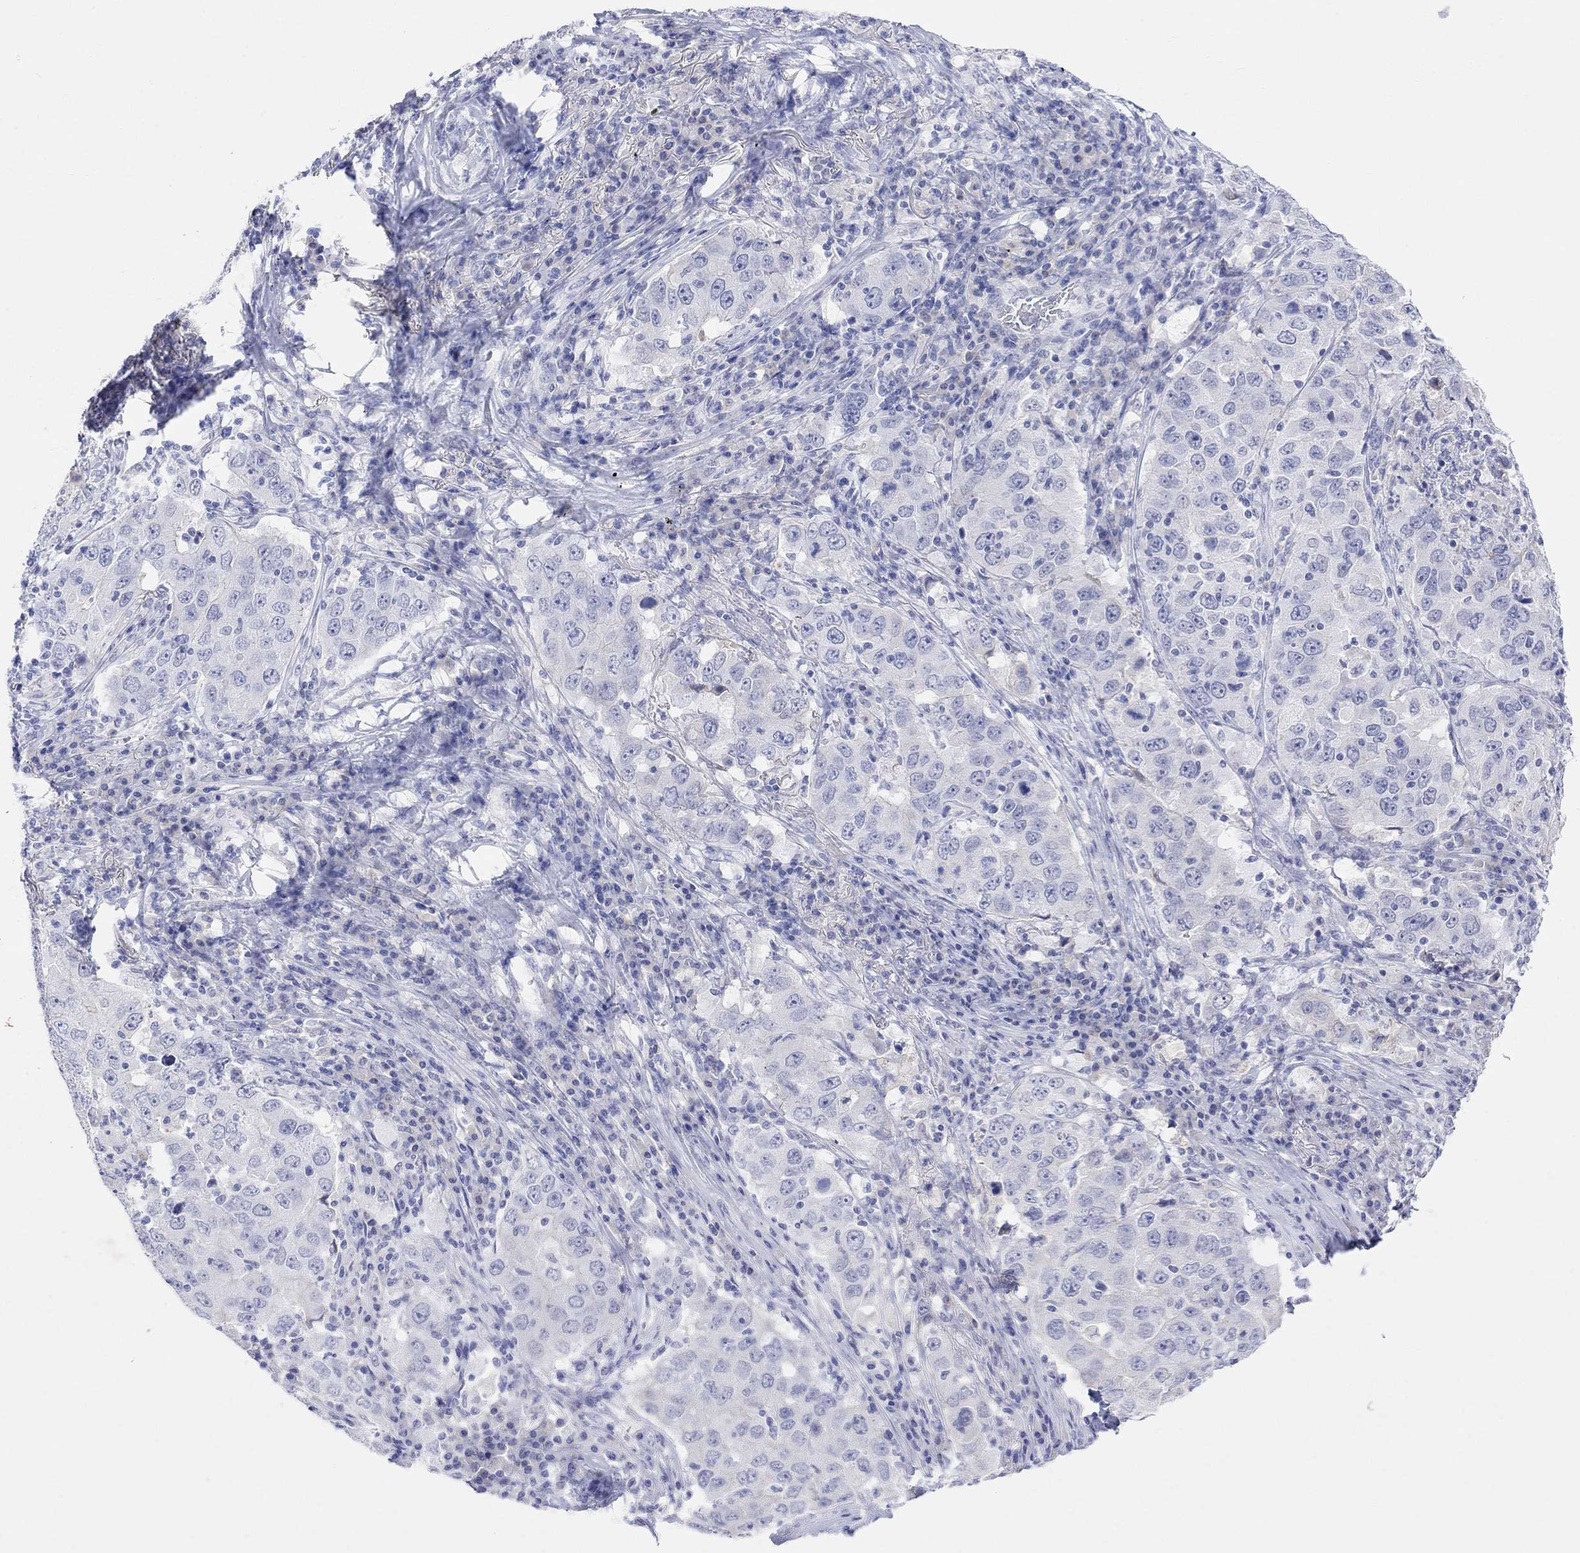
{"staining": {"intensity": "negative", "quantity": "none", "location": "none"}, "tissue": "lung cancer", "cell_type": "Tumor cells", "image_type": "cancer", "snomed": [{"axis": "morphology", "description": "Adenocarcinoma, NOS"}, {"axis": "topography", "description": "Lung"}], "caption": "Immunohistochemistry (IHC) of lung cancer displays no staining in tumor cells.", "gene": "TYR", "patient": {"sex": "male", "age": 73}}